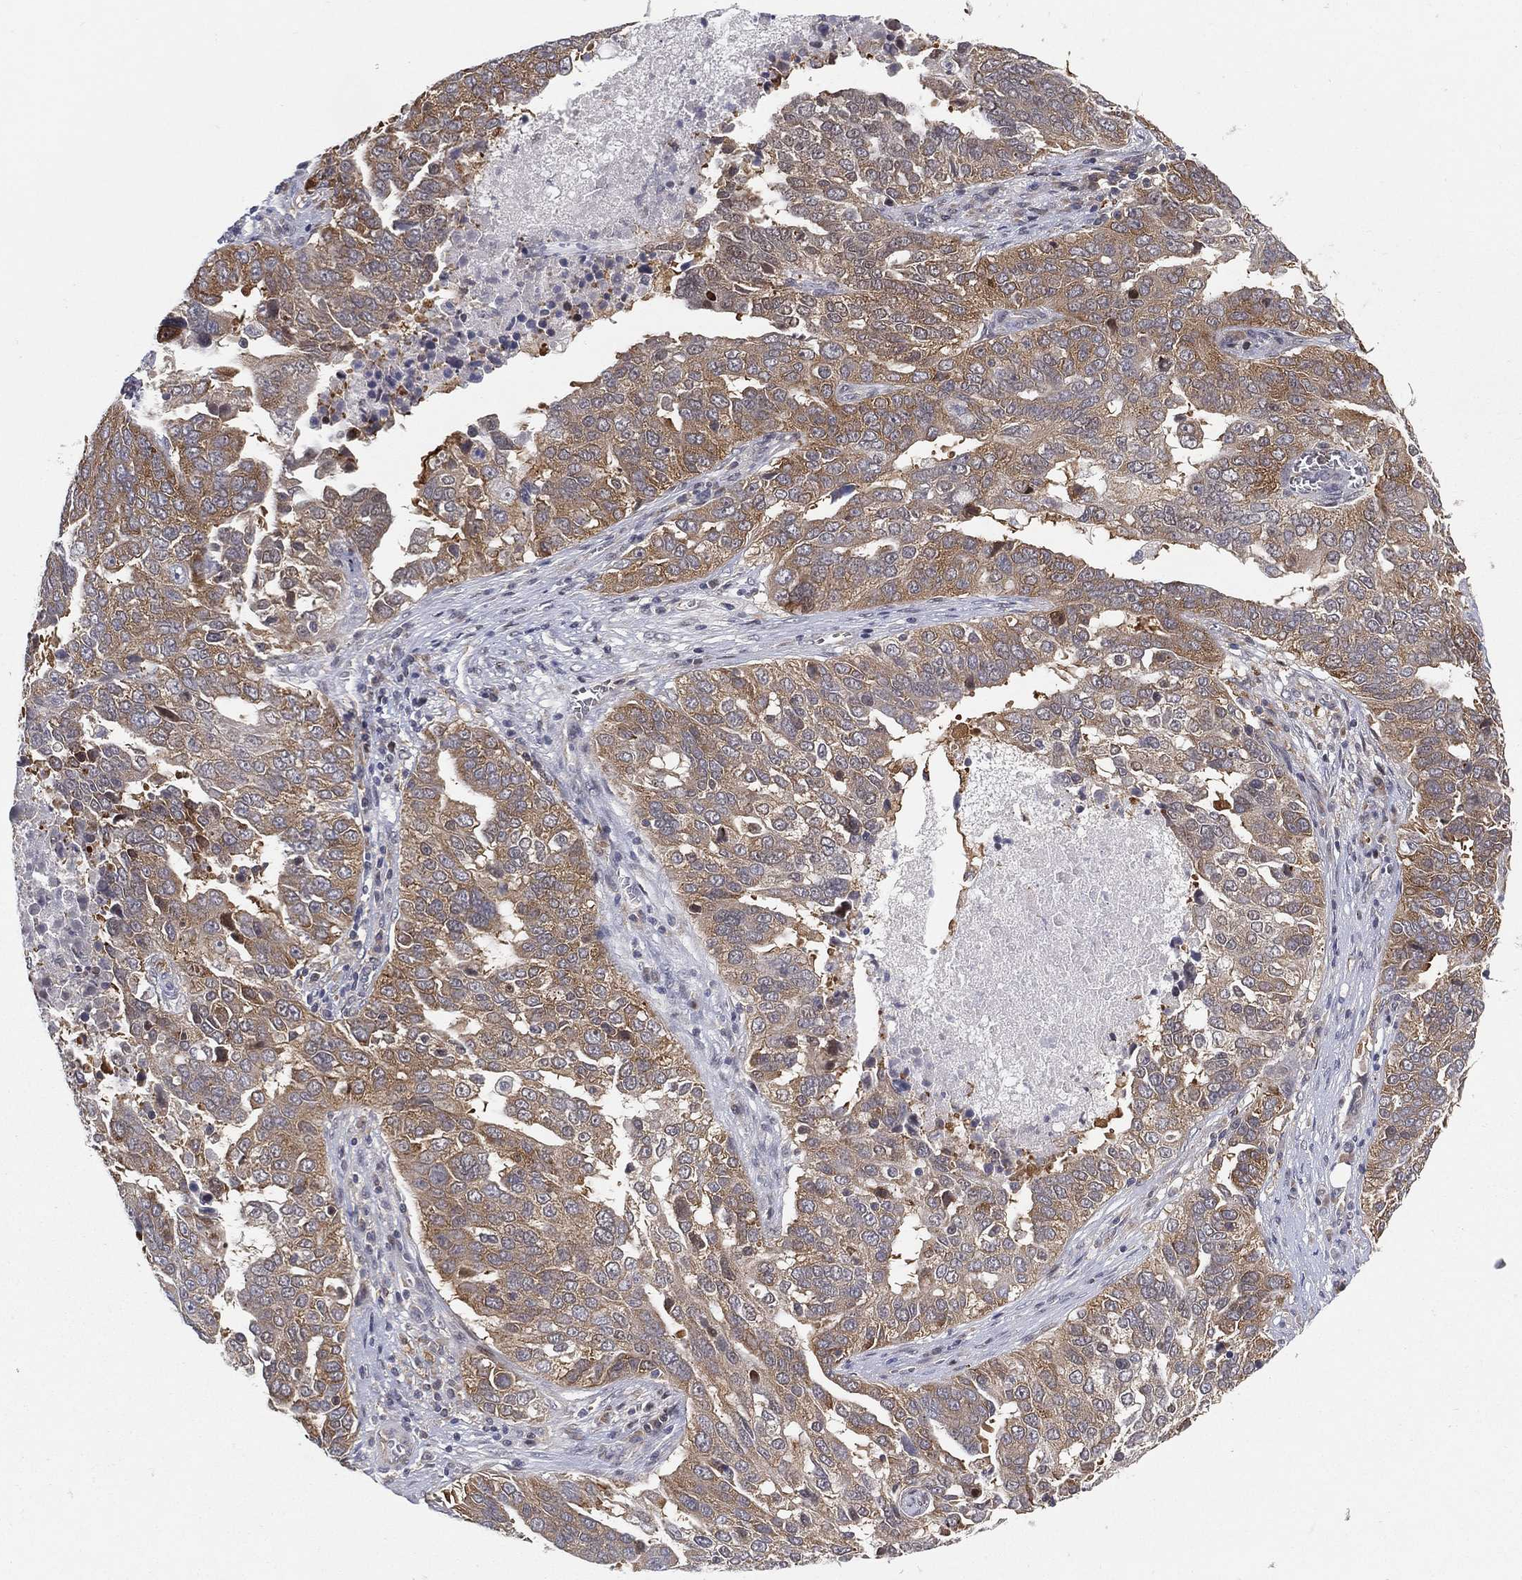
{"staining": {"intensity": "moderate", "quantity": ">75%", "location": "cytoplasmic/membranous"}, "tissue": "ovarian cancer", "cell_type": "Tumor cells", "image_type": "cancer", "snomed": [{"axis": "morphology", "description": "Carcinoma, endometroid"}, {"axis": "topography", "description": "Soft tissue"}, {"axis": "topography", "description": "Ovary"}], "caption": "Ovarian endometroid carcinoma stained with a protein marker demonstrates moderate staining in tumor cells.", "gene": "TMTC4", "patient": {"sex": "female", "age": 52}}